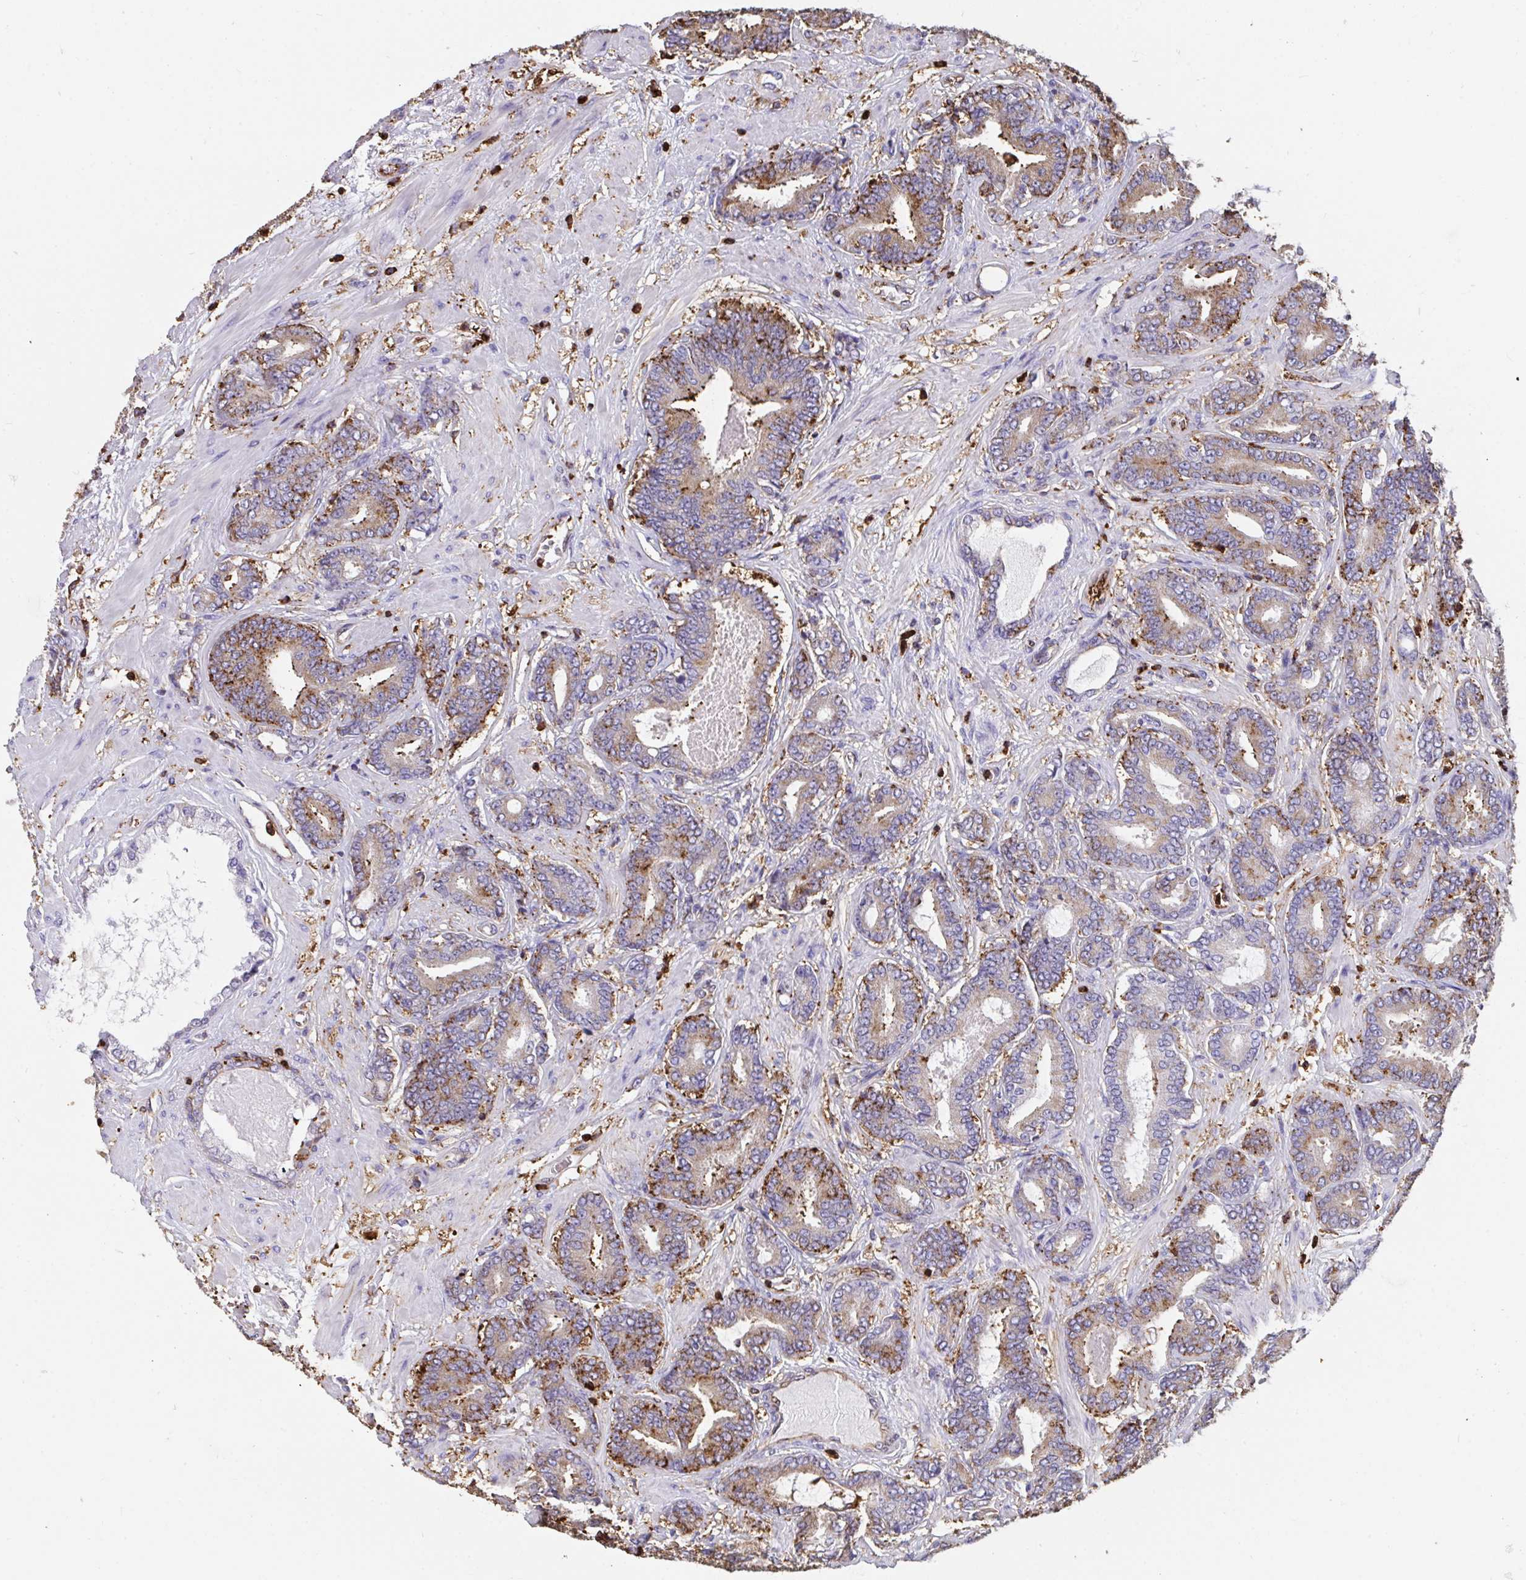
{"staining": {"intensity": "moderate", "quantity": "<25%", "location": "cytoplasmic/membranous"}, "tissue": "prostate cancer", "cell_type": "Tumor cells", "image_type": "cancer", "snomed": [{"axis": "morphology", "description": "Adenocarcinoma, High grade"}, {"axis": "topography", "description": "Prostate"}], "caption": "Tumor cells show low levels of moderate cytoplasmic/membranous expression in about <25% of cells in prostate cancer (adenocarcinoma (high-grade)). Nuclei are stained in blue.", "gene": "CFL1", "patient": {"sex": "male", "age": 62}}